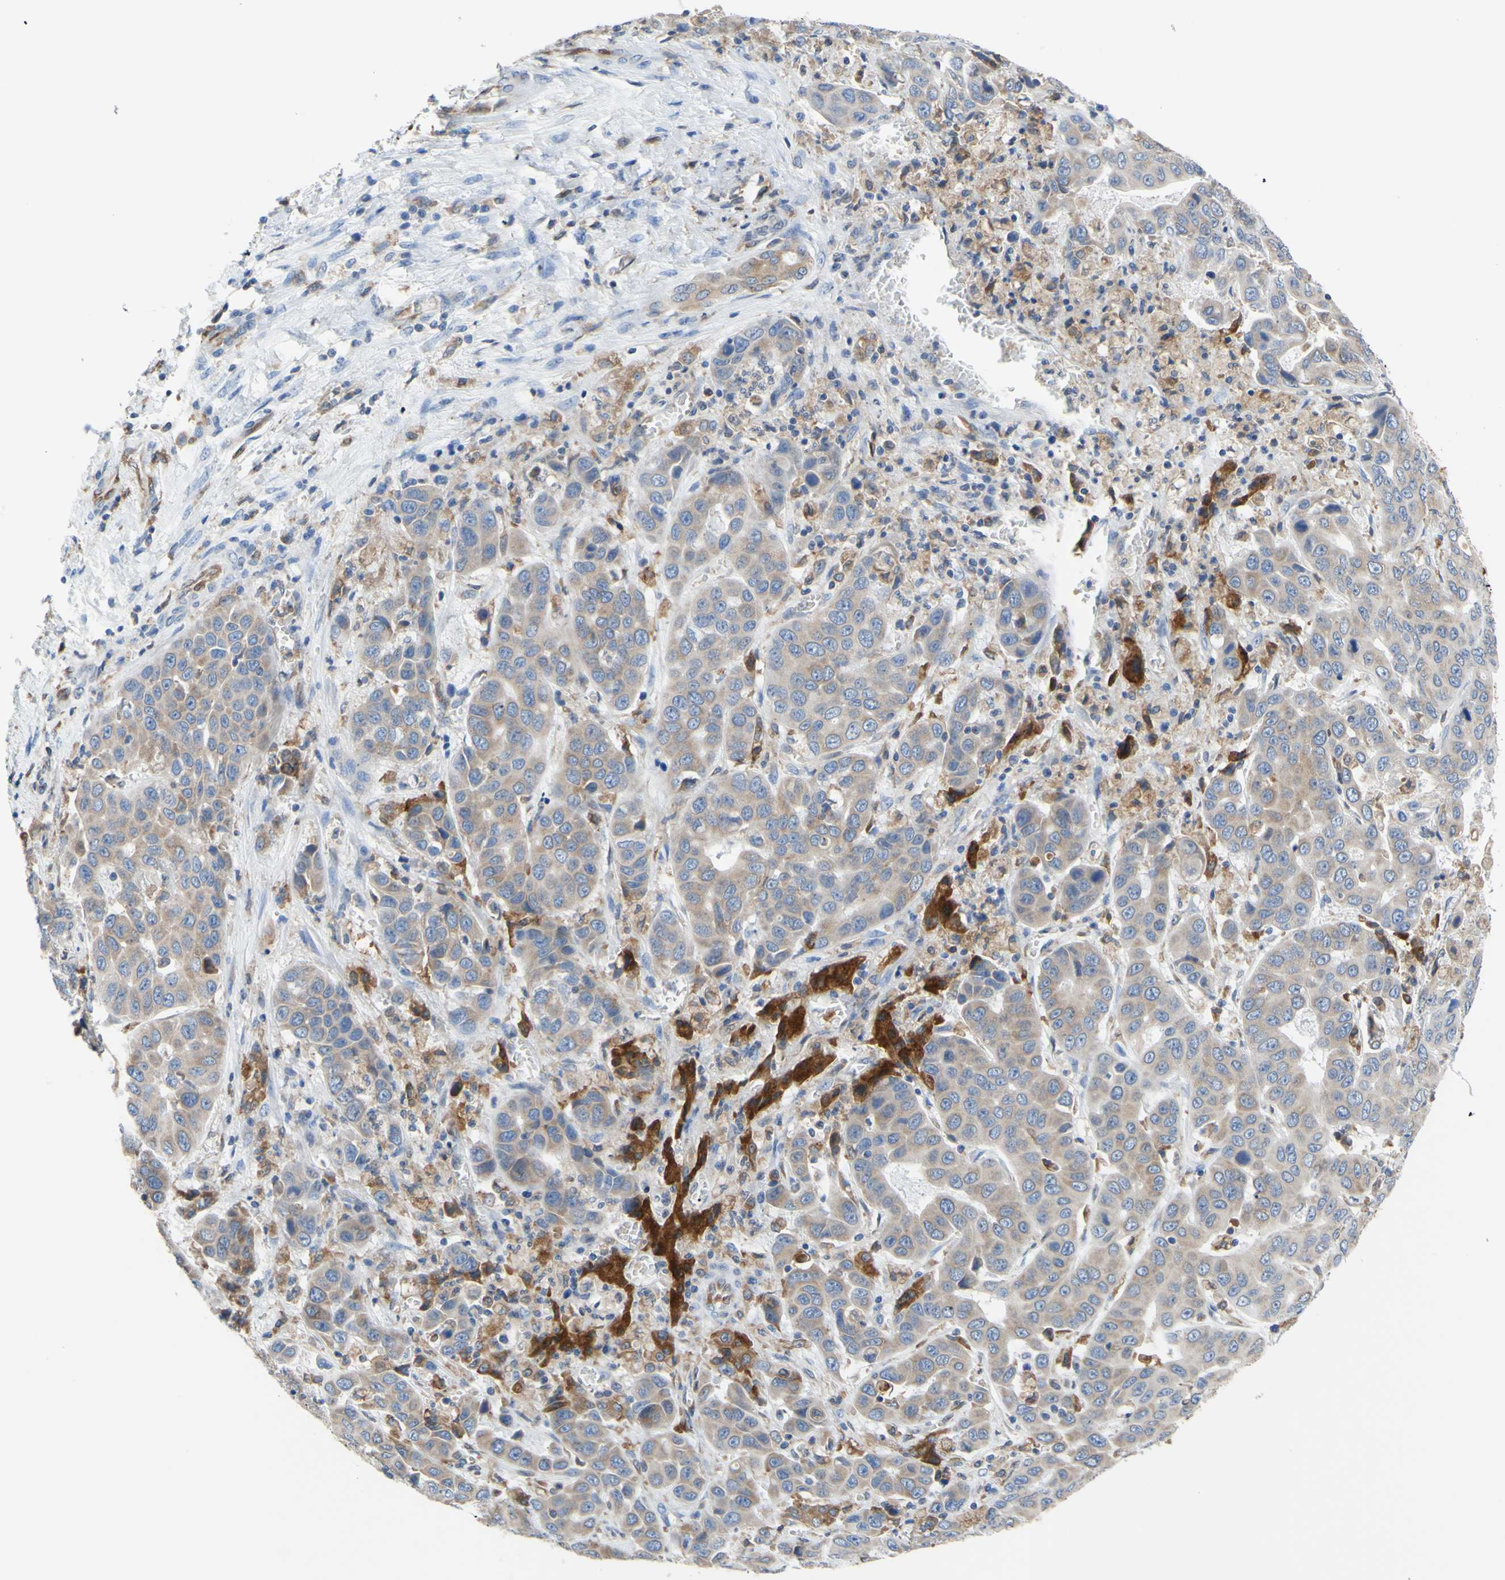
{"staining": {"intensity": "weak", "quantity": ">75%", "location": "cytoplasmic/membranous"}, "tissue": "liver cancer", "cell_type": "Tumor cells", "image_type": "cancer", "snomed": [{"axis": "morphology", "description": "Cholangiocarcinoma"}, {"axis": "topography", "description": "Liver"}], "caption": "Tumor cells demonstrate weak cytoplasmic/membranous staining in approximately >75% of cells in liver cancer. The staining was performed using DAB, with brown indicating positive protein expression. Nuclei are stained blue with hematoxylin.", "gene": "MGST2", "patient": {"sex": "female", "age": 52}}